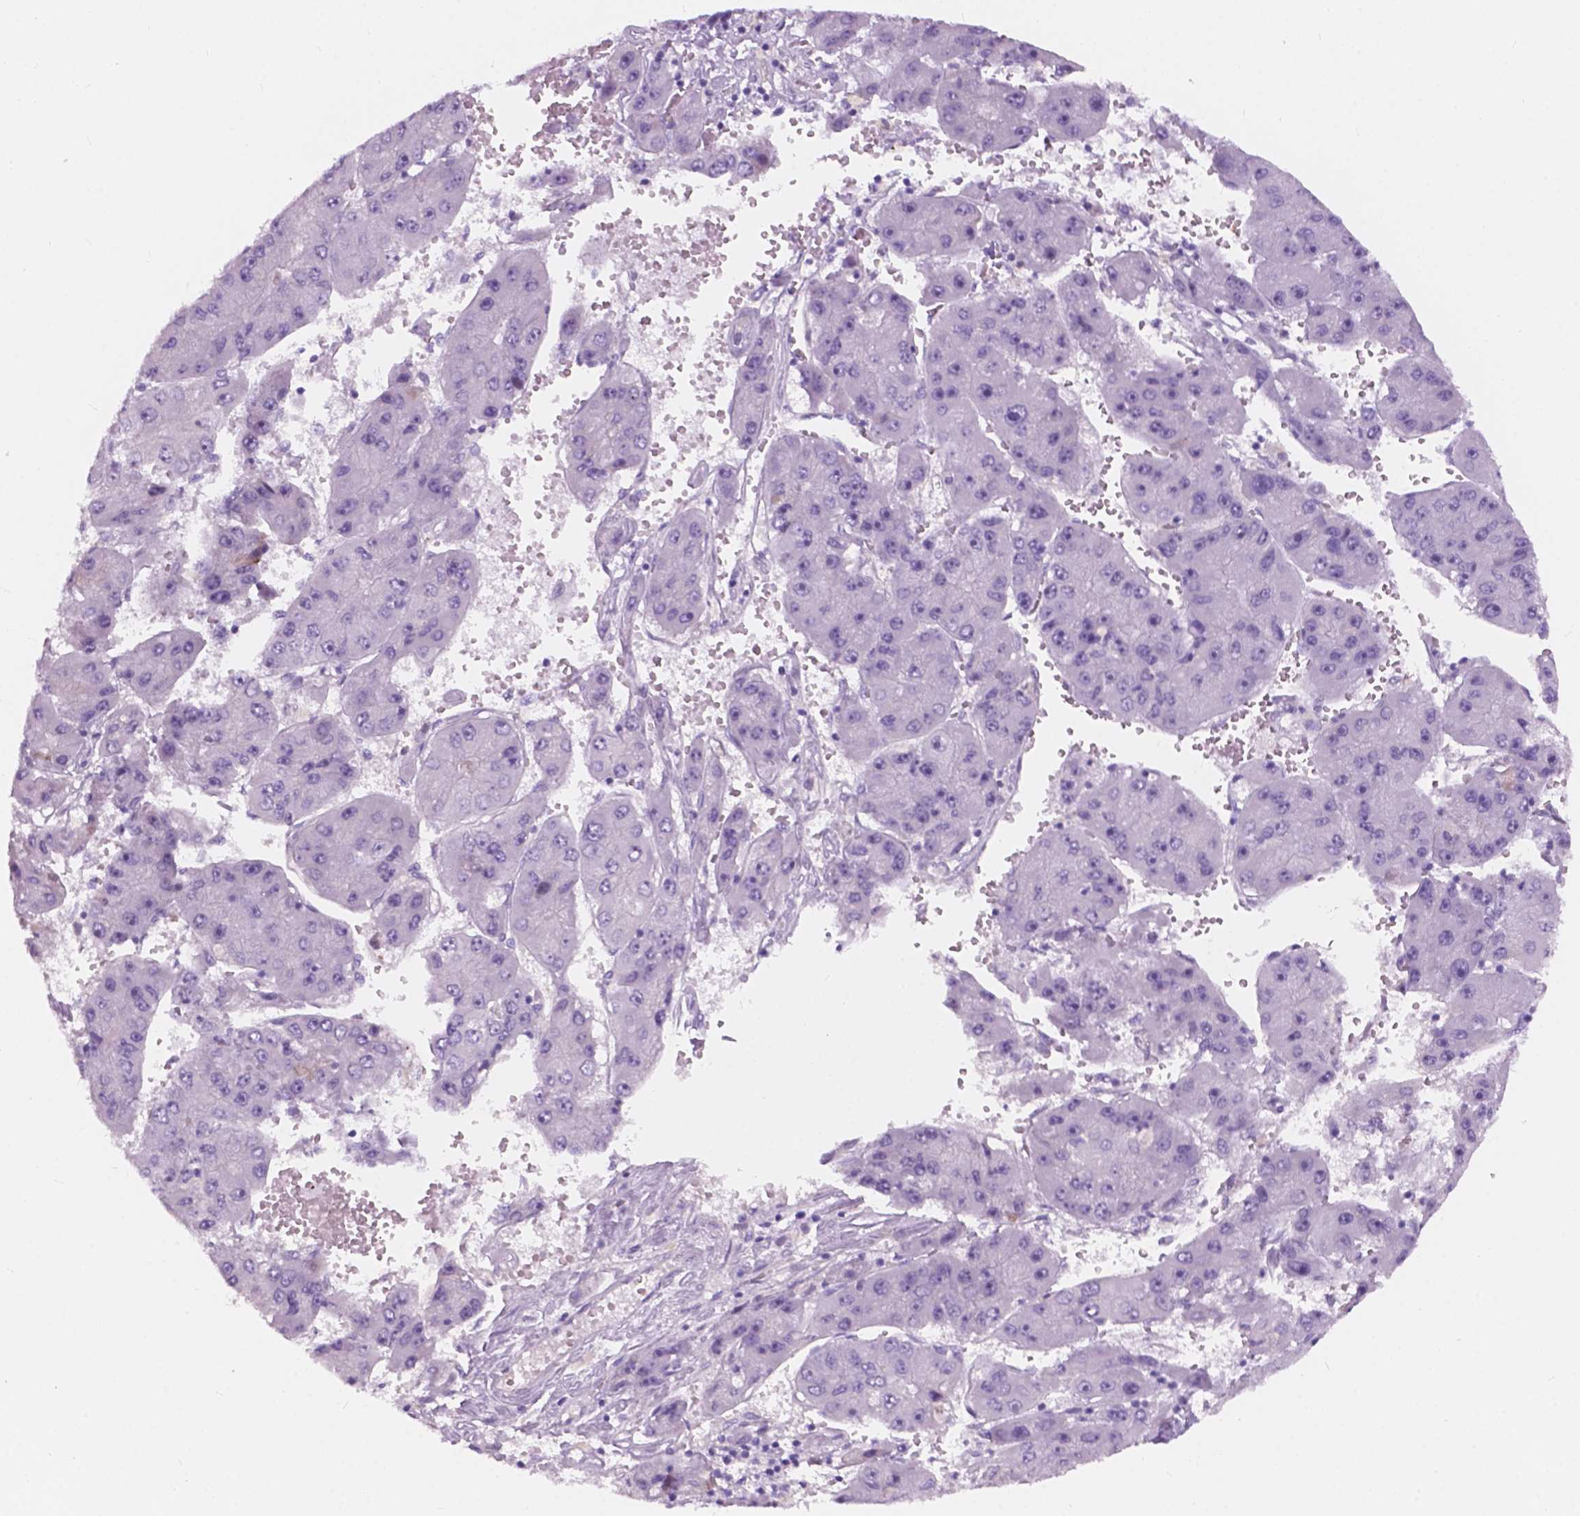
{"staining": {"intensity": "negative", "quantity": "none", "location": "none"}, "tissue": "liver cancer", "cell_type": "Tumor cells", "image_type": "cancer", "snomed": [{"axis": "morphology", "description": "Carcinoma, Hepatocellular, NOS"}, {"axis": "topography", "description": "Liver"}], "caption": "Liver cancer (hepatocellular carcinoma) was stained to show a protein in brown. There is no significant staining in tumor cells.", "gene": "FXYD2", "patient": {"sex": "female", "age": 61}}